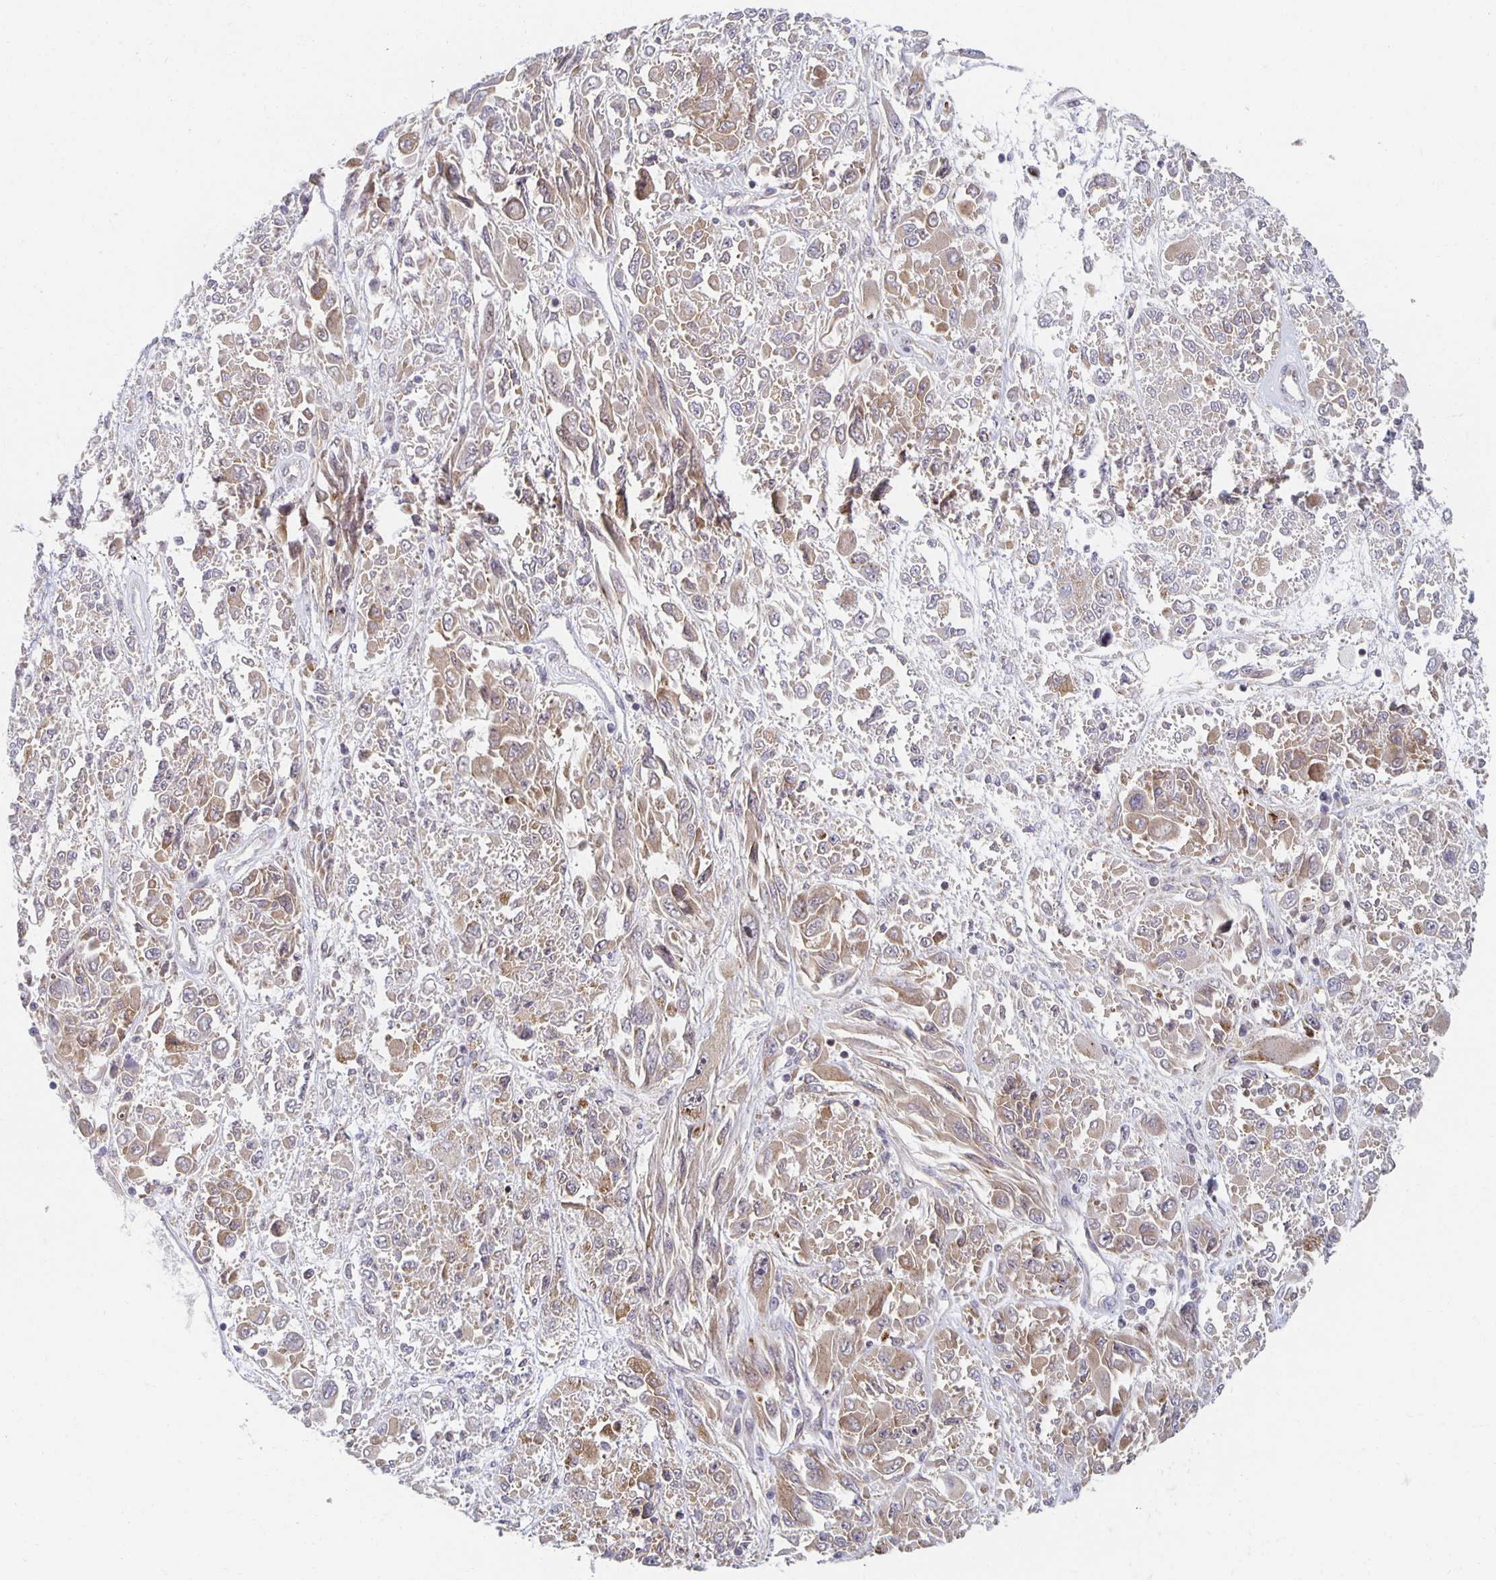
{"staining": {"intensity": "moderate", "quantity": ">75%", "location": "cytoplasmic/membranous"}, "tissue": "melanoma", "cell_type": "Tumor cells", "image_type": "cancer", "snomed": [{"axis": "morphology", "description": "Malignant melanoma, NOS"}, {"axis": "topography", "description": "Skin"}], "caption": "Tumor cells display moderate cytoplasmic/membranous staining in approximately >75% of cells in melanoma.", "gene": "HCFC1R1", "patient": {"sex": "female", "age": 91}}